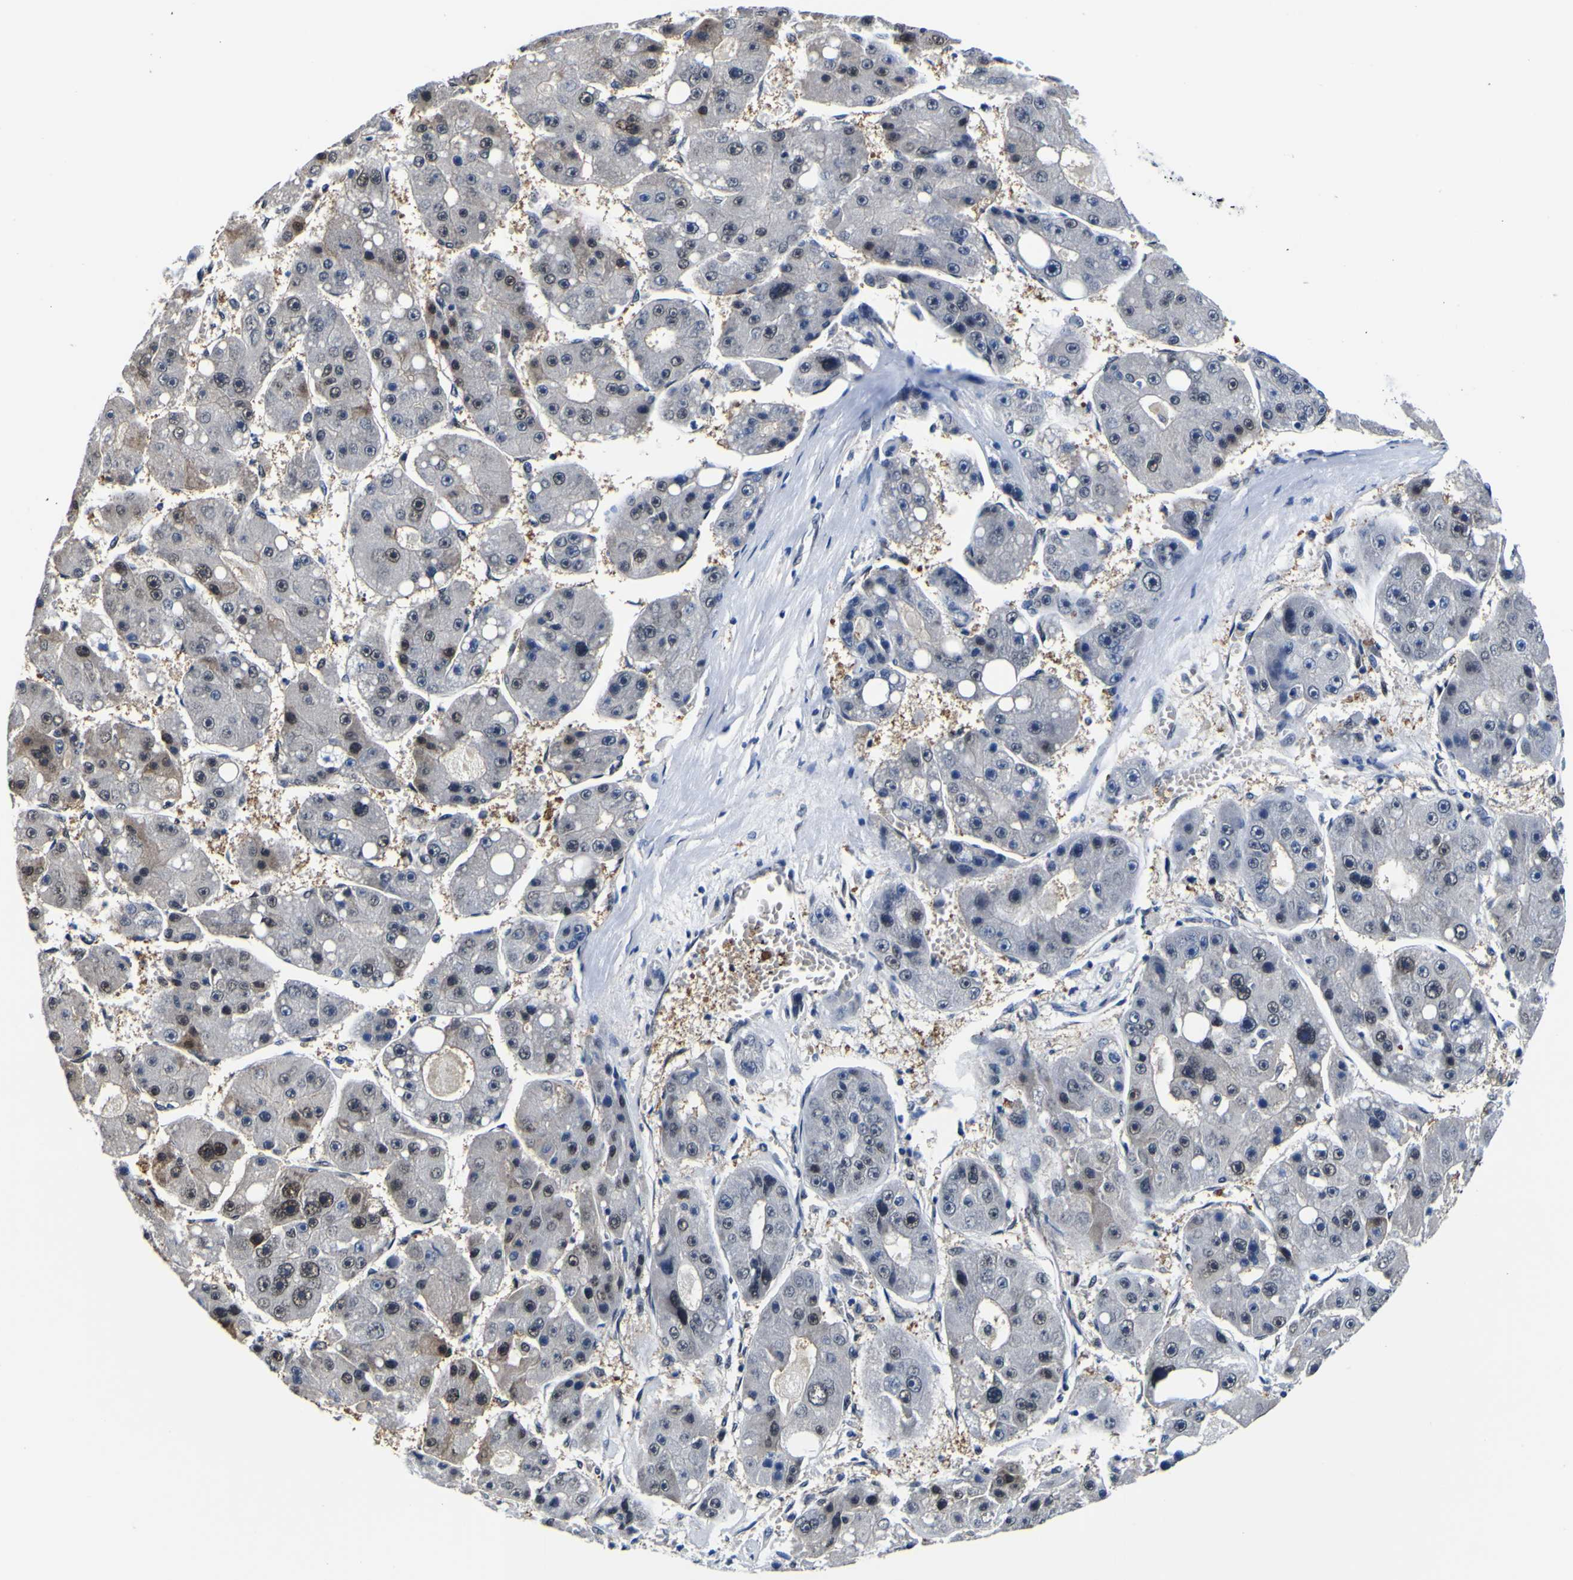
{"staining": {"intensity": "moderate", "quantity": "<25%", "location": "nuclear"}, "tissue": "liver cancer", "cell_type": "Tumor cells", "image_type": "cancer", "snomed": [{"axis": "morphology", "description": "Carcinoma, Hepatocellular, NOS"}, {"axis": "topography", "description": "Liver"}], "caption": "Immunohistochemistry (IHC) photomicrograph of neoplastic tissue: liver cancer (hepatocellular carcinoma) stained using immunohistochemistry (IHC) shows low levels of moderate protein expression localized specifically in the nuclear of tumor cells, appearing as a nuclear brown color.", "gene": "CUL4B", "patient": {"sex": "female", "age": 61}}